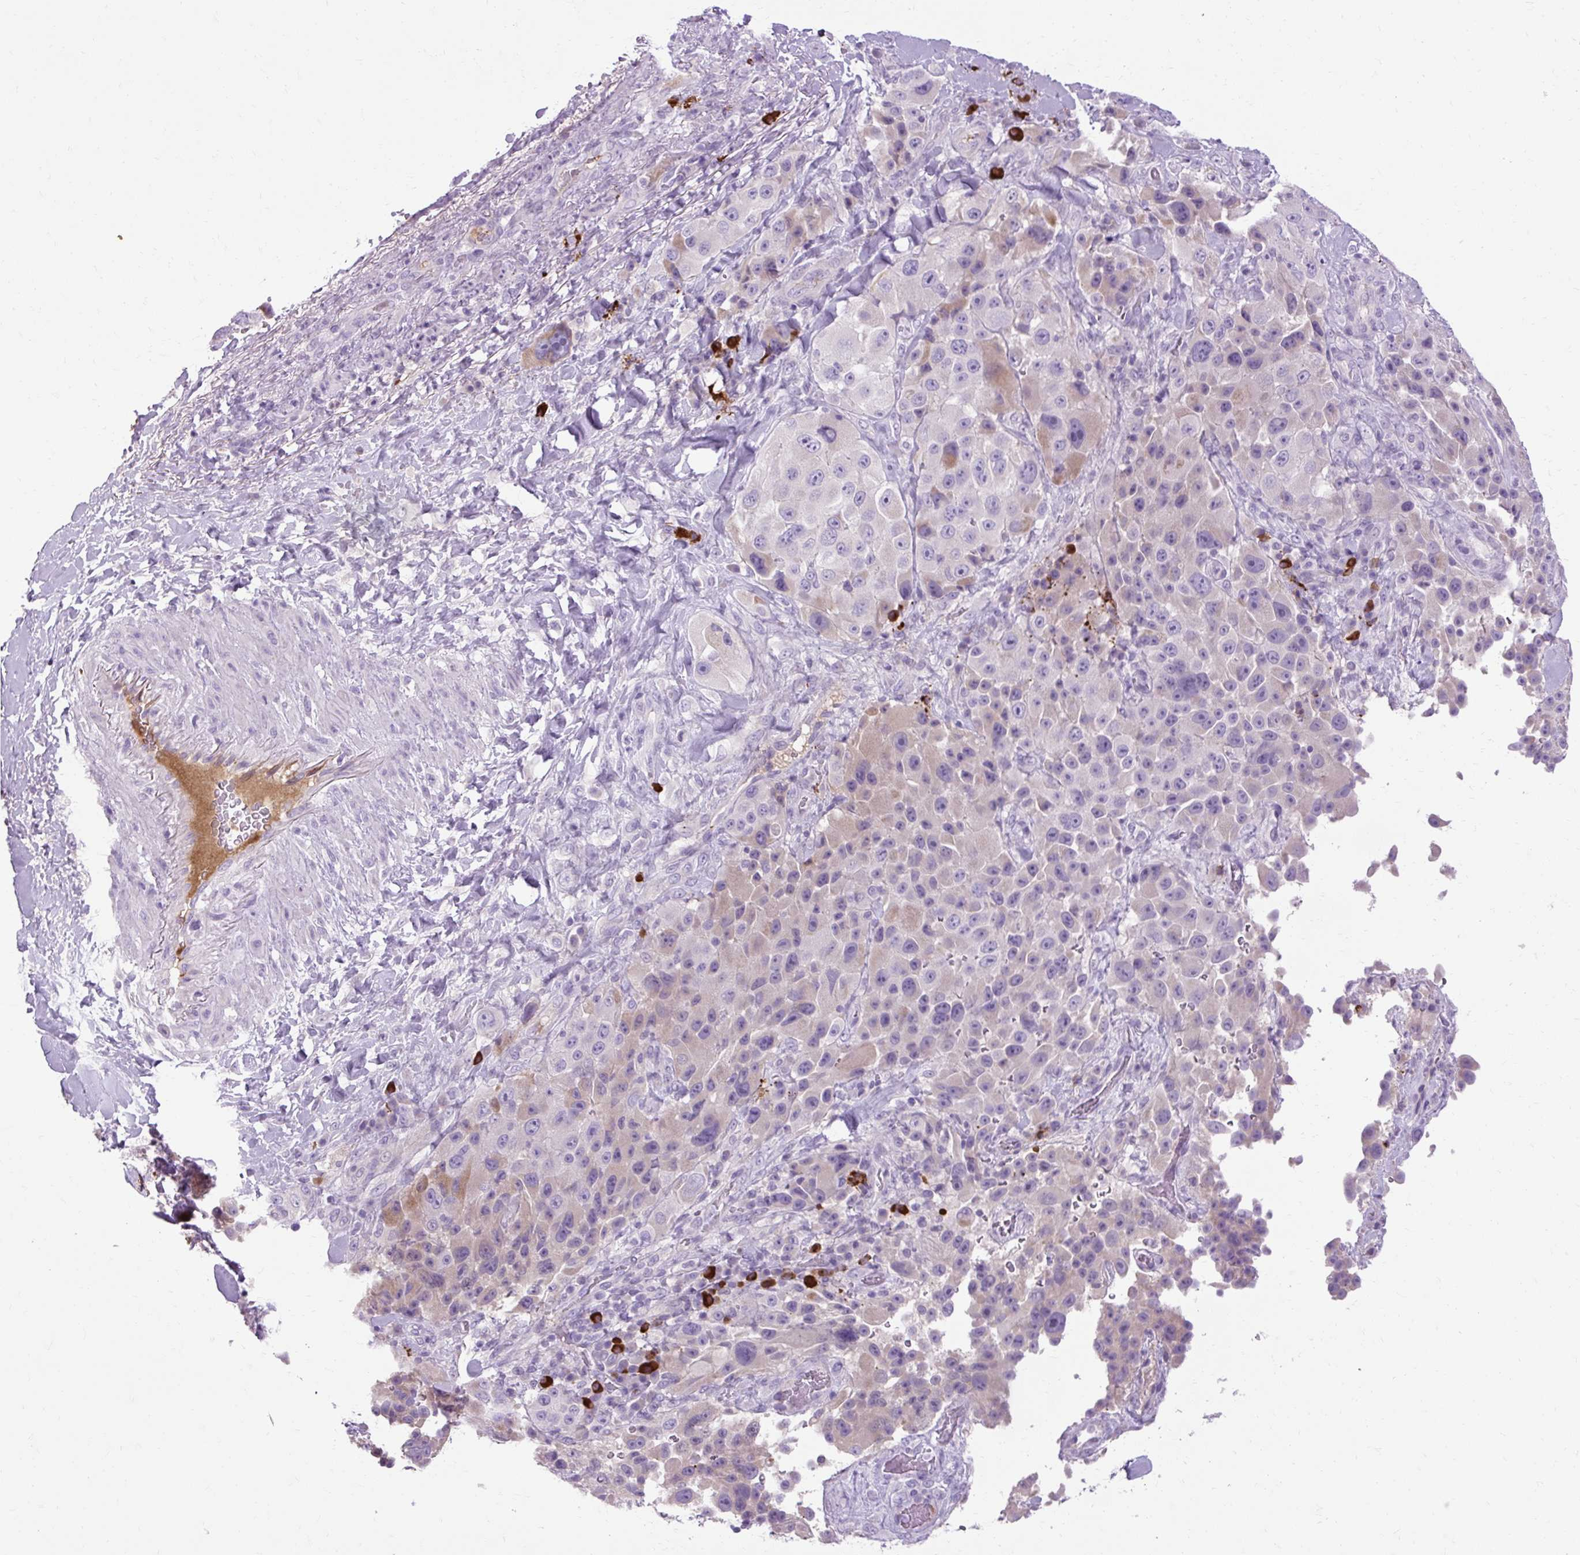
{"staining": {"intensity": "negative", "quantity": "none", "location": "none"}, "tissue": "melanoma", "cell_type": "Tumor cells", "image_type": "cancer", "snomed": [{"axis": "morphology", "description": "Malignant melanoma, Metastatic site"}, {"axis": "topography", "description": "Lymph node"}], "caption": "There is no significant expression in tumor cells of melanoma. (Immunohistochemistry (ihc), brightfield microscopy, high magnification).", "gene": "ARRDC2", "patient": {"sex": "male", "age": 62}}